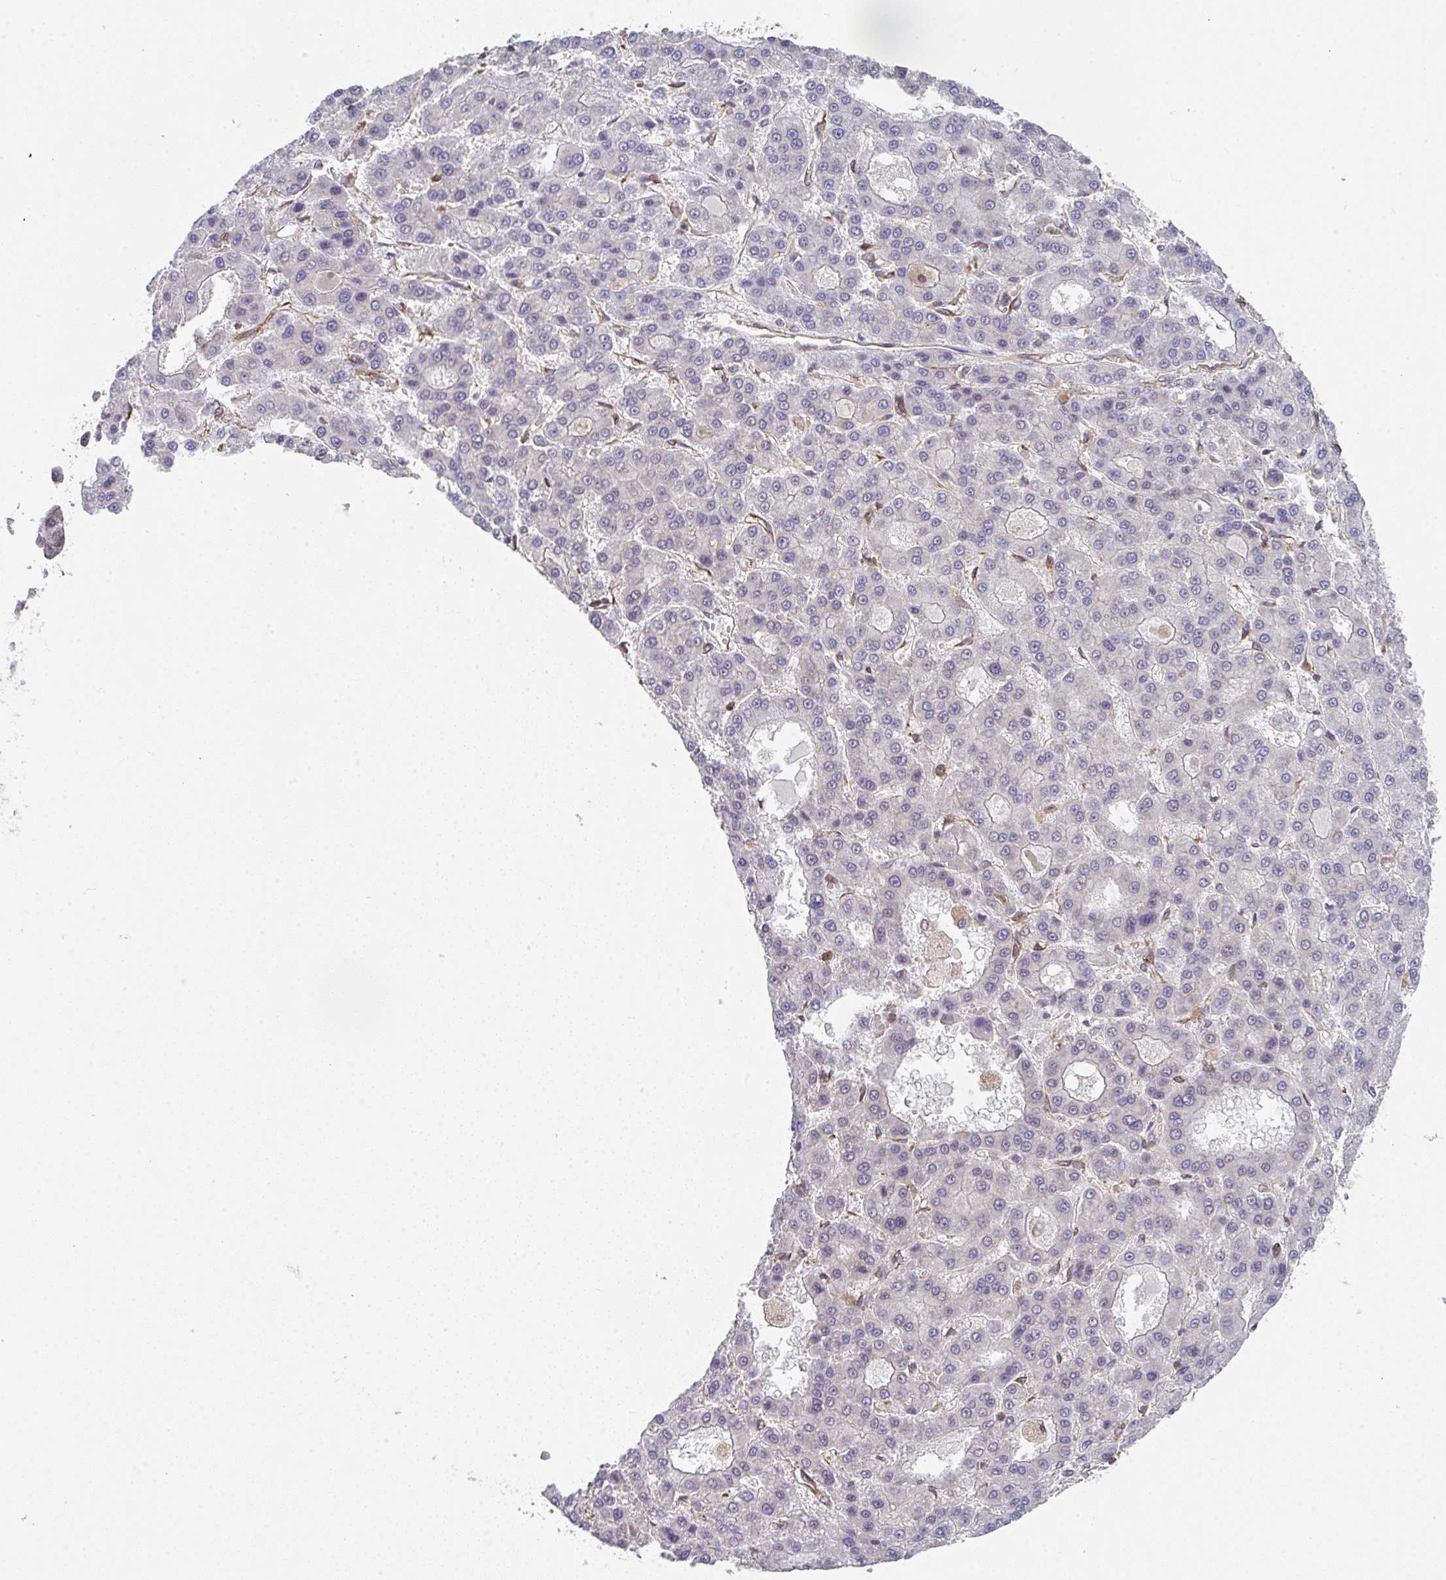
{"staining": {"intensity": "negative", "quantity": "none", "location": "none"}, "tissue": "liver cancer", "cell_type": "Tumor cells", "image_type": "cancer", "snomed": [{"axis": "morphology", "description": "Carcinoma, Hepatocellular, NOS"}, {"axis": "topography", "description": "Liver"}], "caption": "Histopathology image shows no protein positivity in tumor cells of liver hepatocellular carcinoma tissue.", "gene": "TMEM229A", "patient": {"sex": "male", "age": 70}}